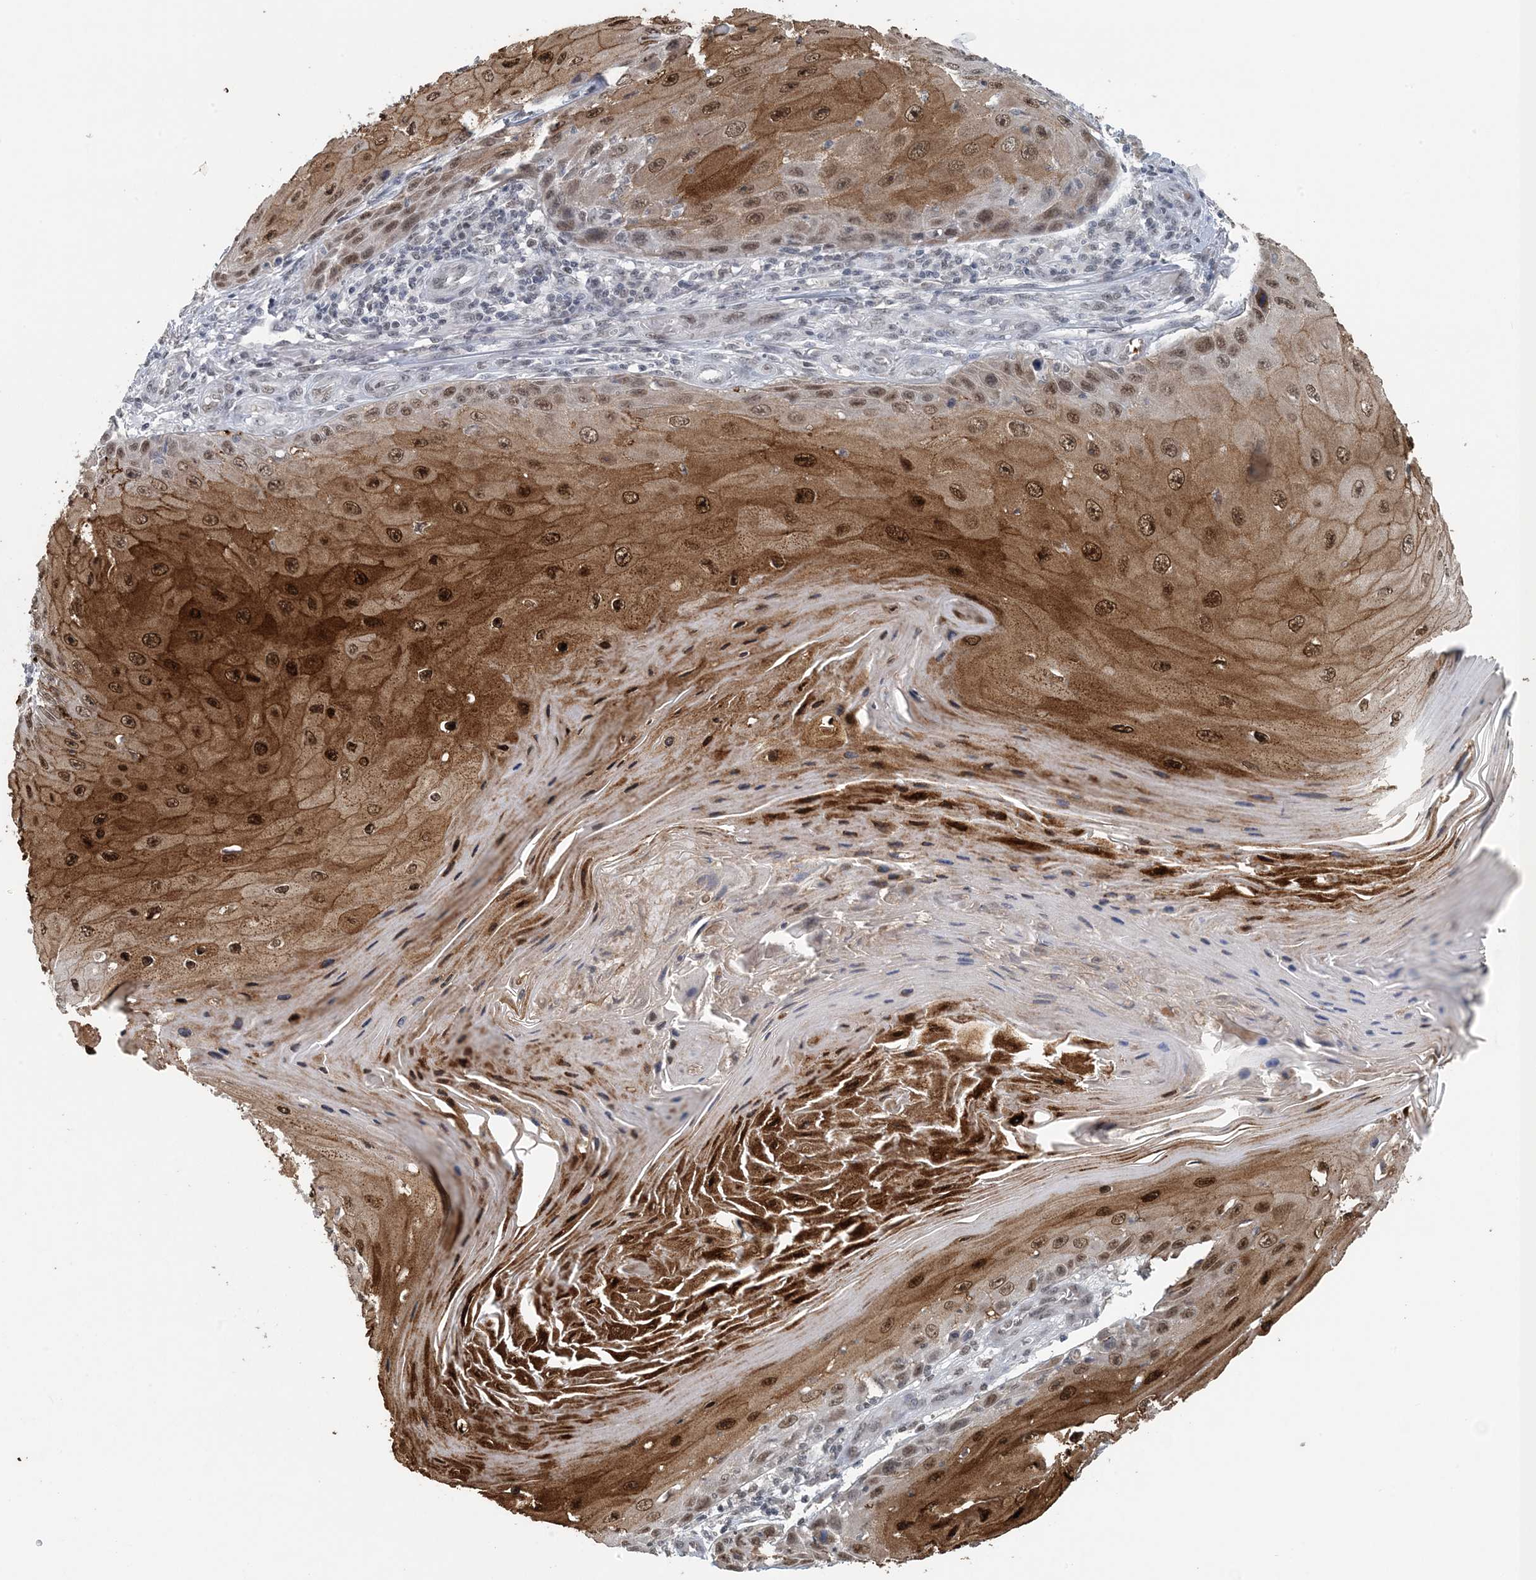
{"staining": {"intensity": "strong", "quantity": "25%-75%", "location": "cytoplasmic/membranous,nuclear"}, "tissue": "skin cancer", "cell_type": "Tumor cells", "image_type": "cancer", "snomed": [{"axis": "morphology", "description": "Squamous cell carcinoma, NOS"}, {"axis": "topography", "description": "Skin"}], "caption": "Immunohistochemistry staining of skin squamous cell carcinoma, which demonstrates high levels of strong cytoplasmic/membranous and nuclear positivity in approximately 25%-75% of tumor cells indicating strong cytoplasmic/membranous and nuclear protein positivity. The staining was performed using DAB (brown) for protein detection and nuclei were counterstained in hematoxylin (blue).", "gene": "MBD2", "patient": {"sex": "female", "age": 73}}